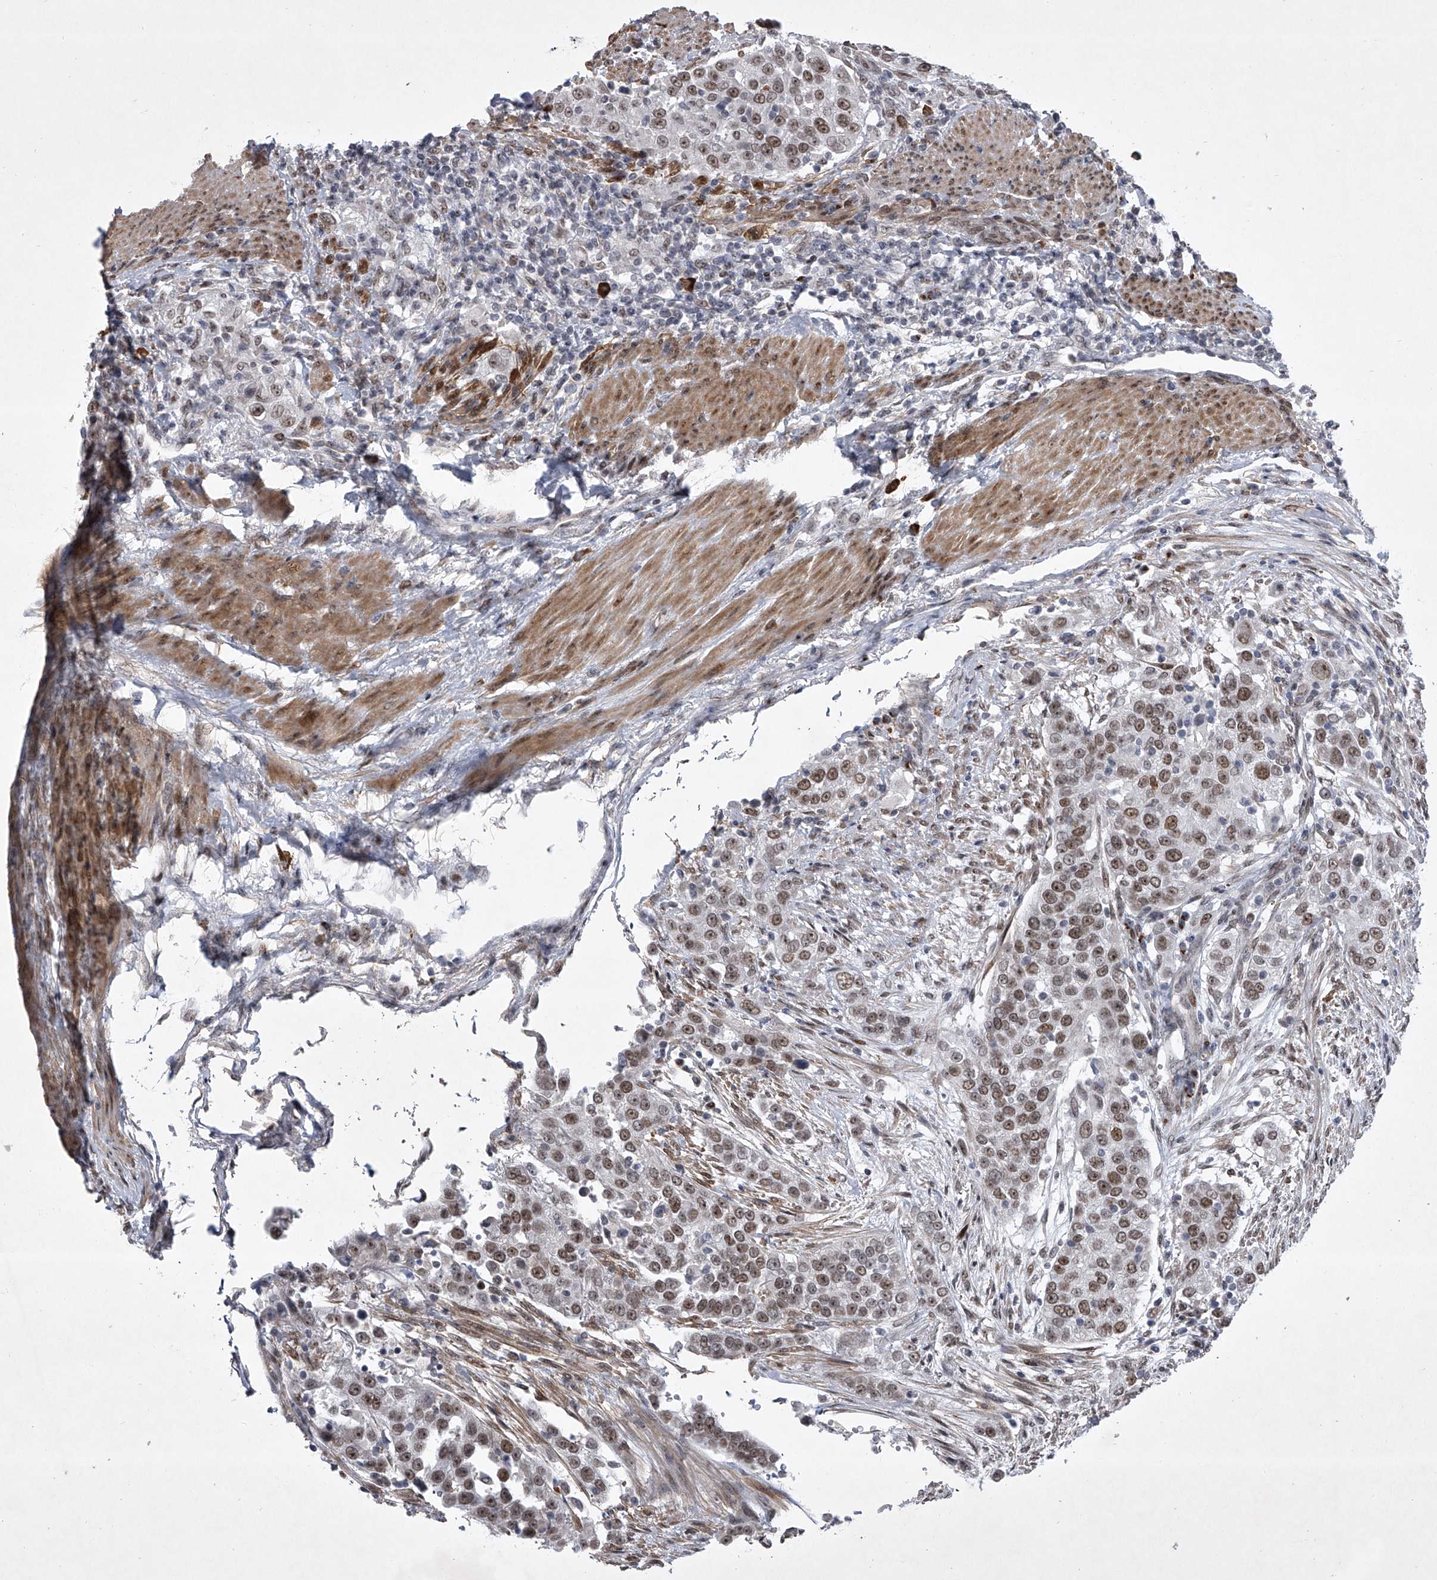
{"staining": {"intensity": "moderate", "quantity": ">75%", "location": "nuclear"}, "tissue": "urothelial cancer", "cell_type": "Tumor cells", "image_type": "cancer", "snomed": [{"axis": "morphology", "description": "Urothelial carcinoma, High grade"}, {"axis": "topography", "description": "Urinary bladder"}], "caption": "Human urothelial cancer stained for a protein (brown) shows moderate nuclear positive expression in approximately >75% of tumor cells.", "gene": "MLLT1", "patient": {"sex": "female", "age": 80}}